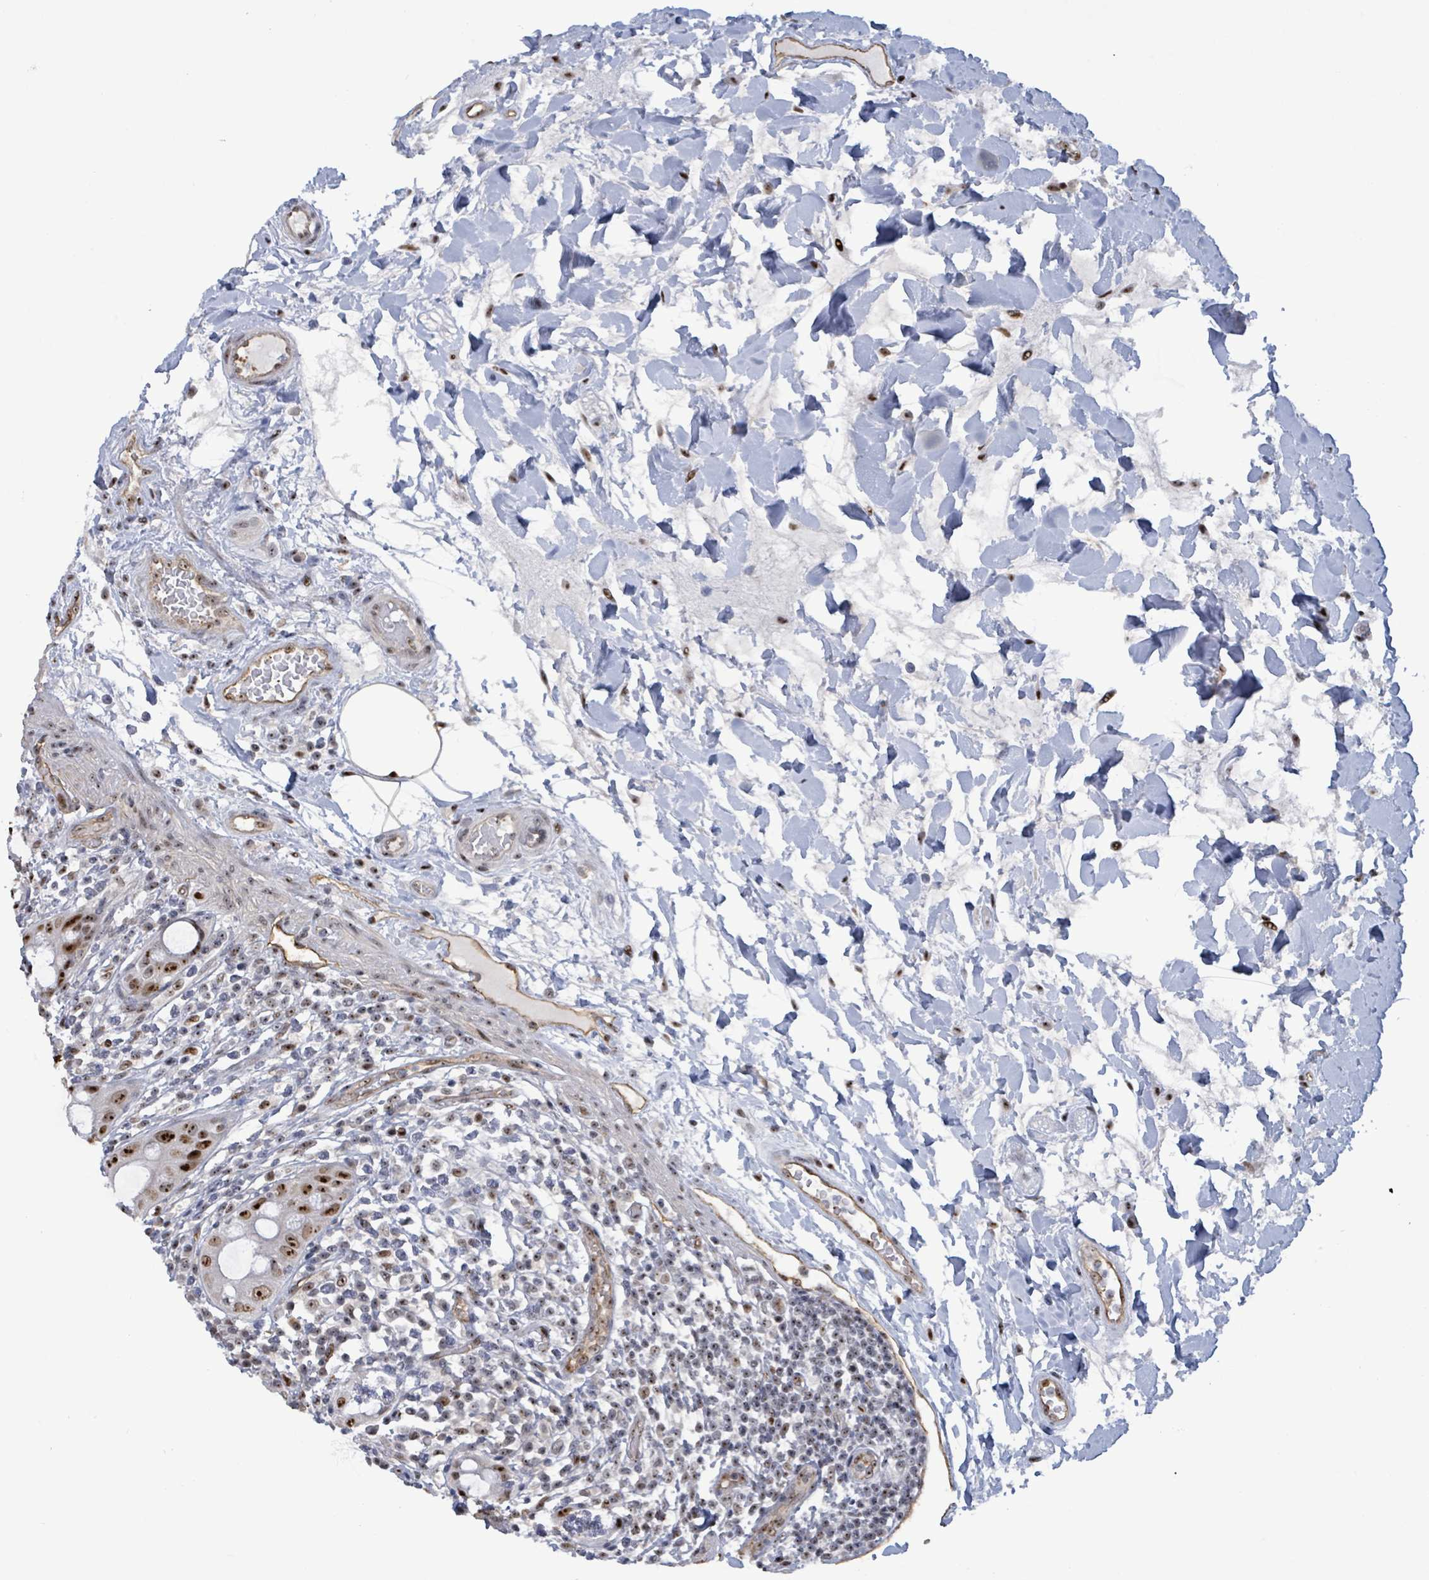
{"staining": {"intensity": "moderate", "quantity": ">75%", "location": "nuclear"}, "tissue": "rectum", "cell_type": "Glandular cells", "image_type": "normal", "snomed": [{"axis": "morphology", "description": "Normal tissue, NOS"}, {"axis": "topography", "description": "Rectum"}], "caption": "A medium amount of moderate nuclear positivity is seen in about >75% of glandular cells in normal rectum. (IHC, brightfield microscopy, high magnification).", "gene": "RRN3", "patient": {"sex": "female", "age": 57}}